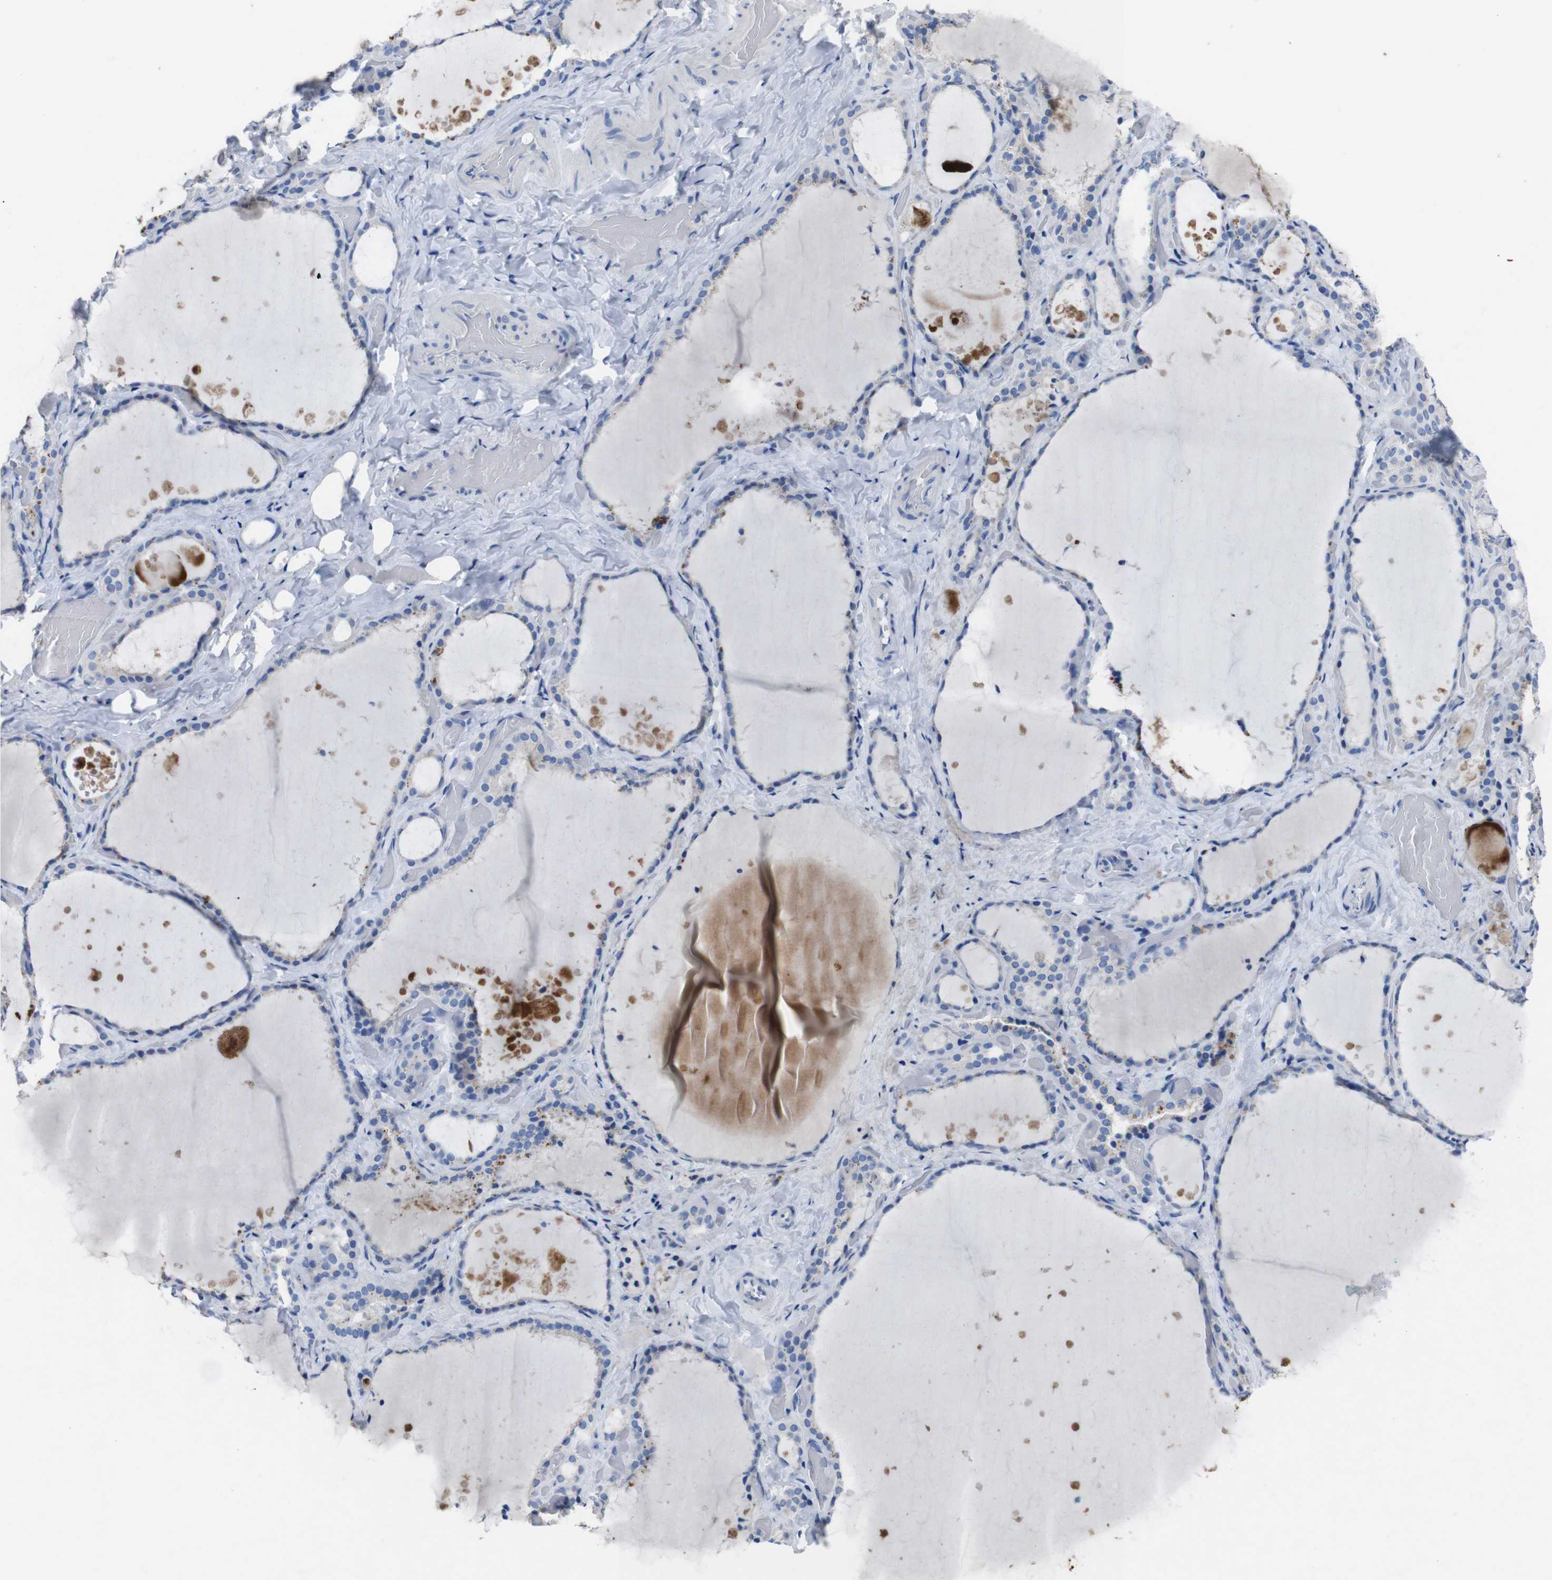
{"staining": {"intensity": "negative", "quantity": "none", "location": "none"}, "tissue": "thyroid gland", "cell_type": "Glandular cells", "image_type": "normal", "snomed": [{"axis": "morphology", "description": "Normal tissue, NOS"}, {"axis": "topography", "description": "Thyroid gland"}], "caption": "The micrograph exhibits no staining of glandular cells in unremarkable thyroid gland. (Brightfield microscopy of DAB (3,3'-diaminobenzidine) immunohistochemistry (IHC) at high magnification).", "gene": "GJB2", "patient": {"sex": "female", "age": 44}}